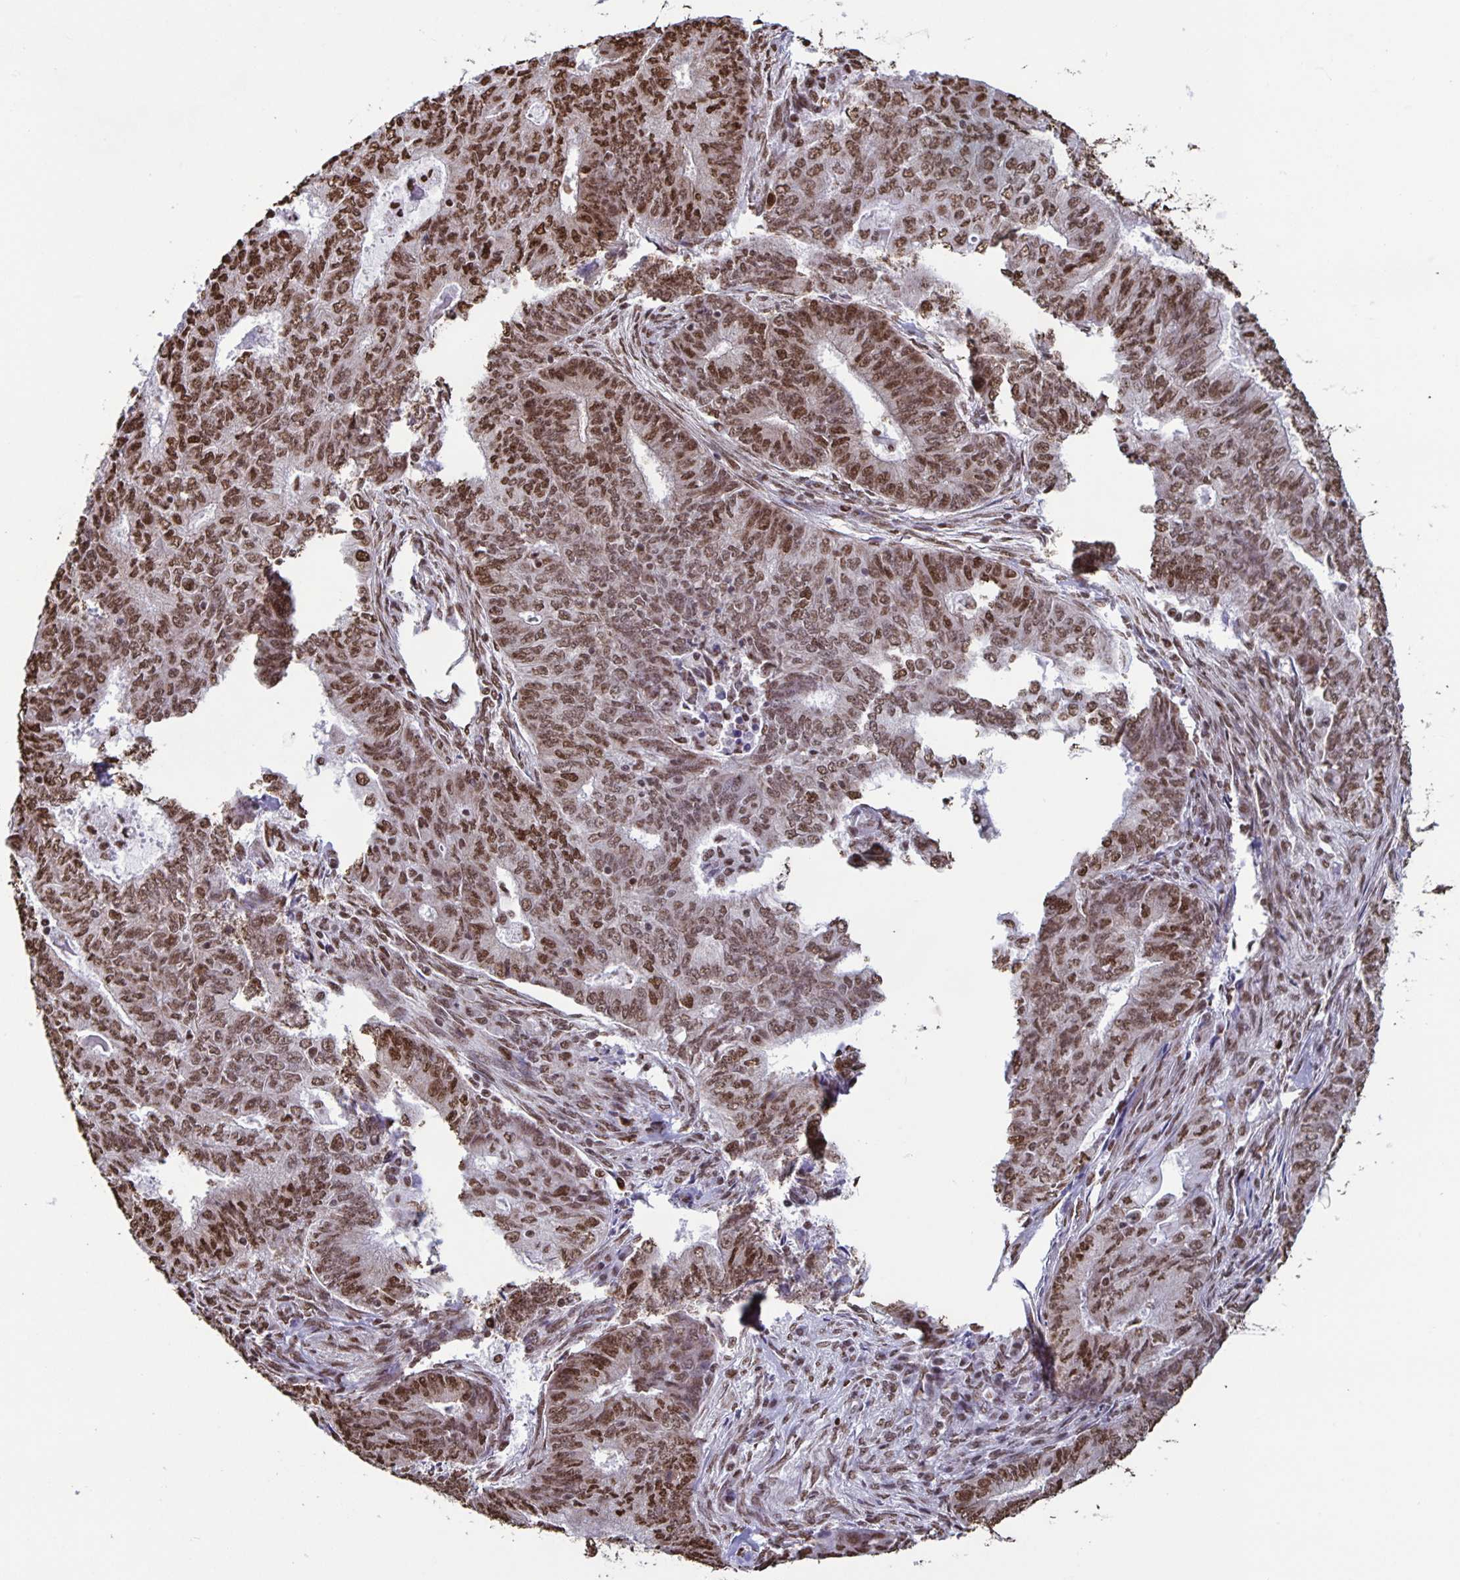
{"staining": {"intensity": "moderate", "quantity": ">75%", "location": "nuclear"}, "tissue": "endometrial cancer", "cell_type": "Tumor cells", "image_type": "cancer", "snomed": [{"axis": "morphology", "description": "Adenocarcinoma, NOS"}, {"axis": "topography", "description": "Endometrium"}], "caption": "The photomicrograph demonstrates staining of endometrial cancer, revealing moderate nuclear protein positivity (brown color) within tumor cells.", "gene": "DUT", "patient": {"sex": "female", "age": 62}}